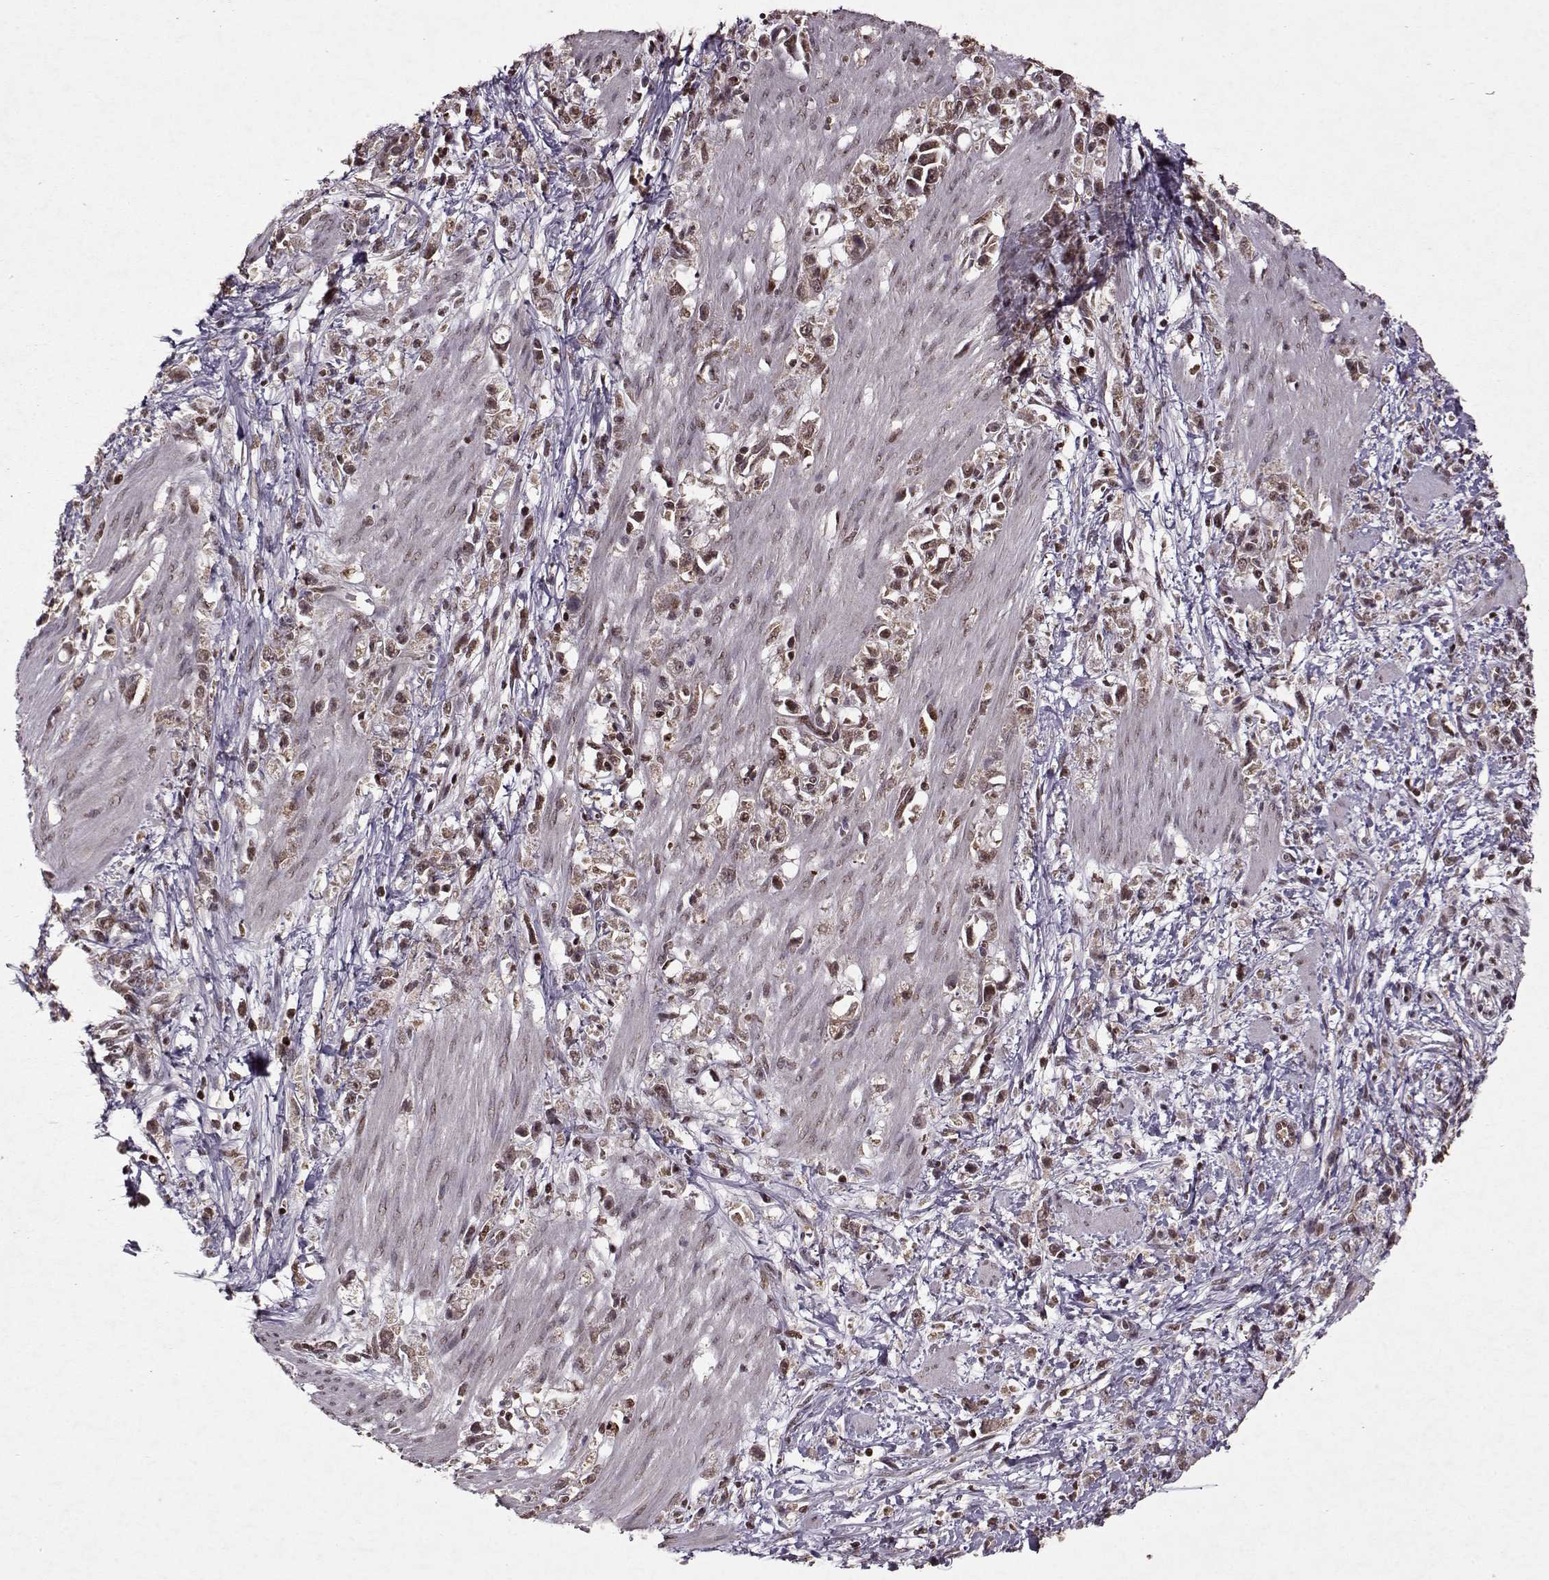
{"staining": {"intensity": "moderate", "quantity": "25%-75%", "location": "nuclear"}, "tissue": "stomach cancer", "cell_type": "Tumor cells", "image_type": "cancer", "snomed": [{"axis": "morphology", "description": "Adenocarcinoma, NOS"}, {"axis": "topography", "description": "Stomach"}], "caption": "Adenocarcinoma (stomach) stained for a protein (brown) reveals moderate nuclear positive staining in approximately 25%-75% of tumor cells.", "gene": "PSMA7", "patient": {"sex": "female", "age": 59}}